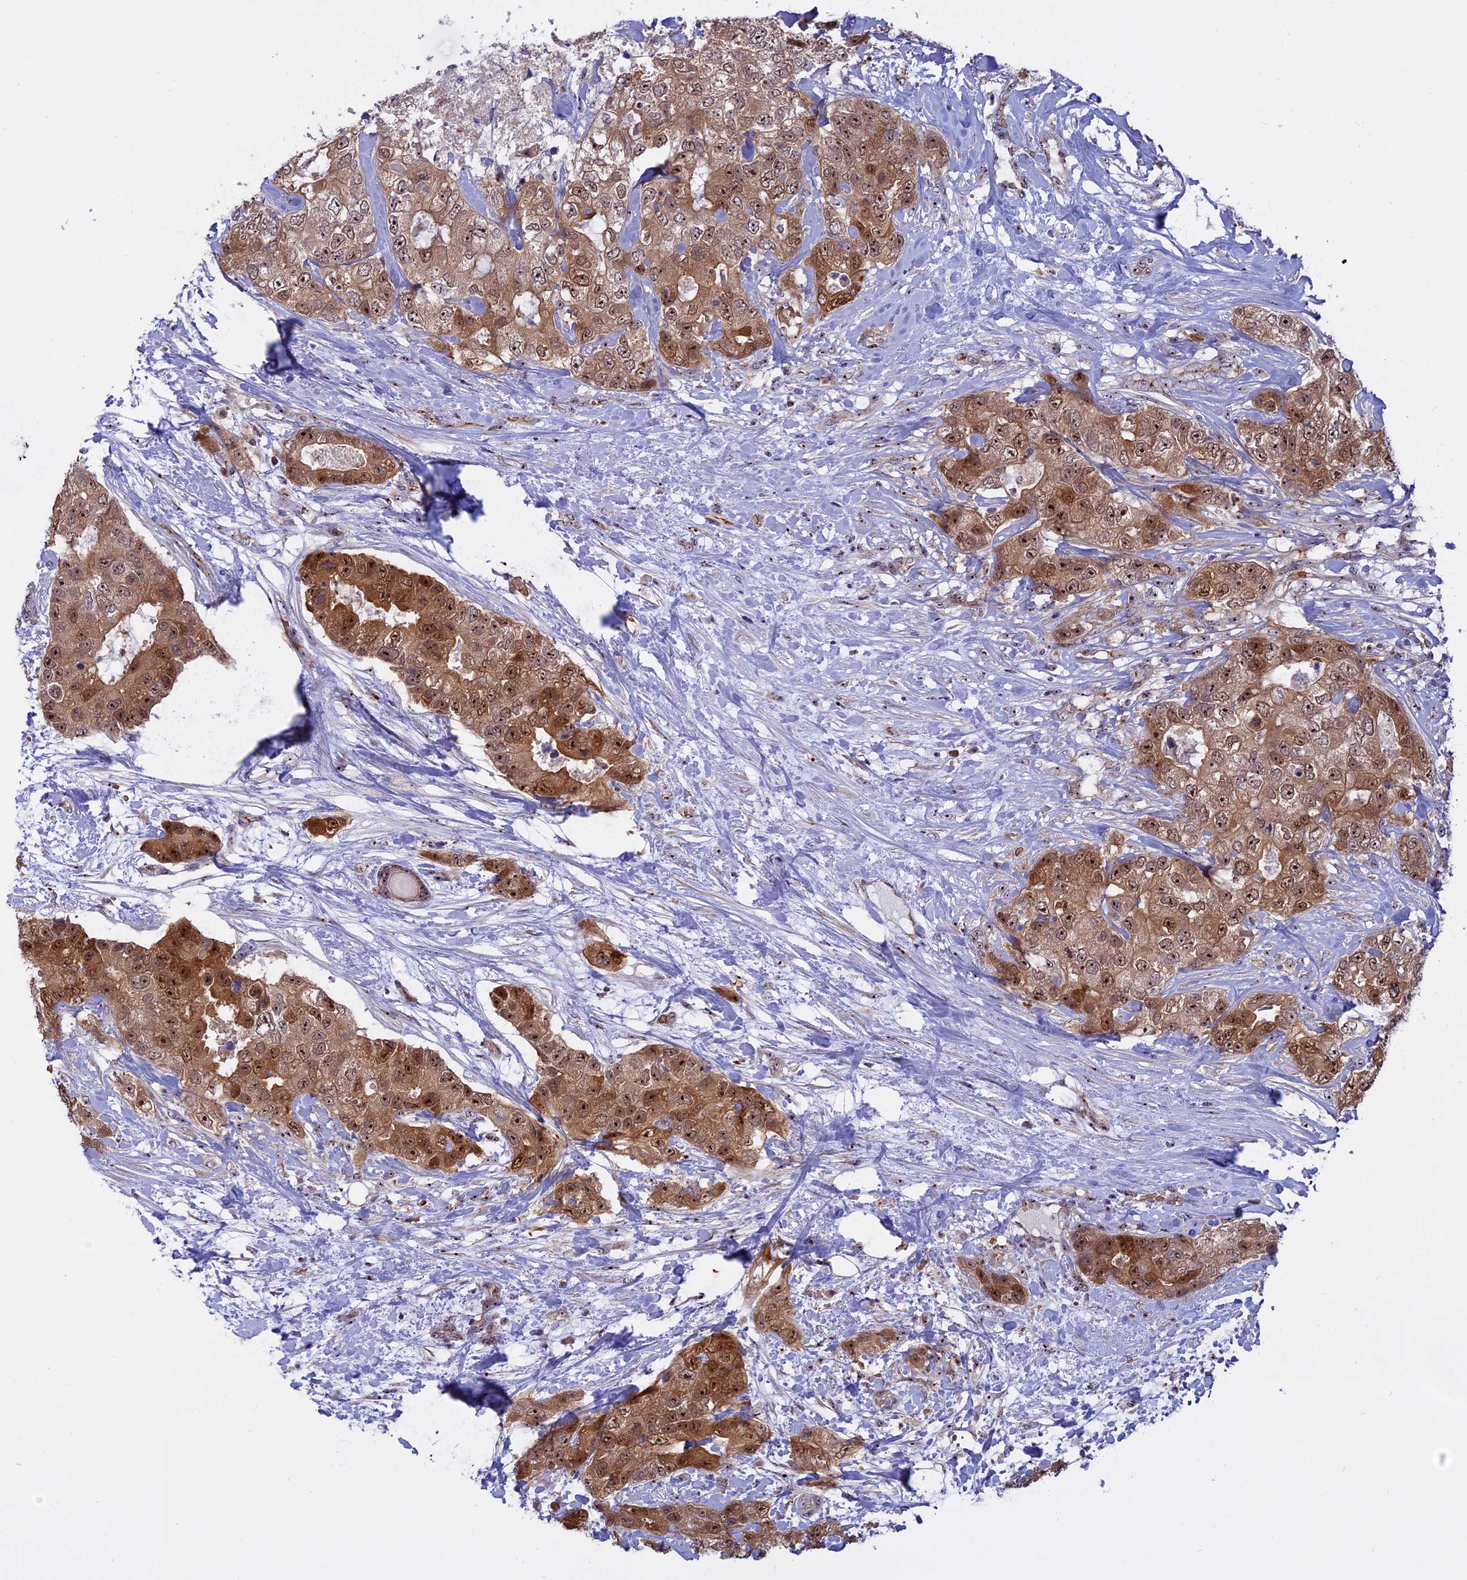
{"staining": {"intensity": "moderate", "quantity": ">75%", "location": "cytoplasmic/membranous,nuclear"}, "tissue": "breast cancer", "cell_type": "Tumor cells", "image_type": "cancer", "snomed": [{"axis": "morphology", "description": "Duct carcinoma"}, {"axis": "topography", "description": "Breast"}], "caption": "Protein analysis of breast cancer tissue displays moderate cytoplasmic/membranous and nuclear expression in approximately >75% of tumor cells.", "gene": "DBNDD1", "patient": {"sex": "female", "age": 62}}